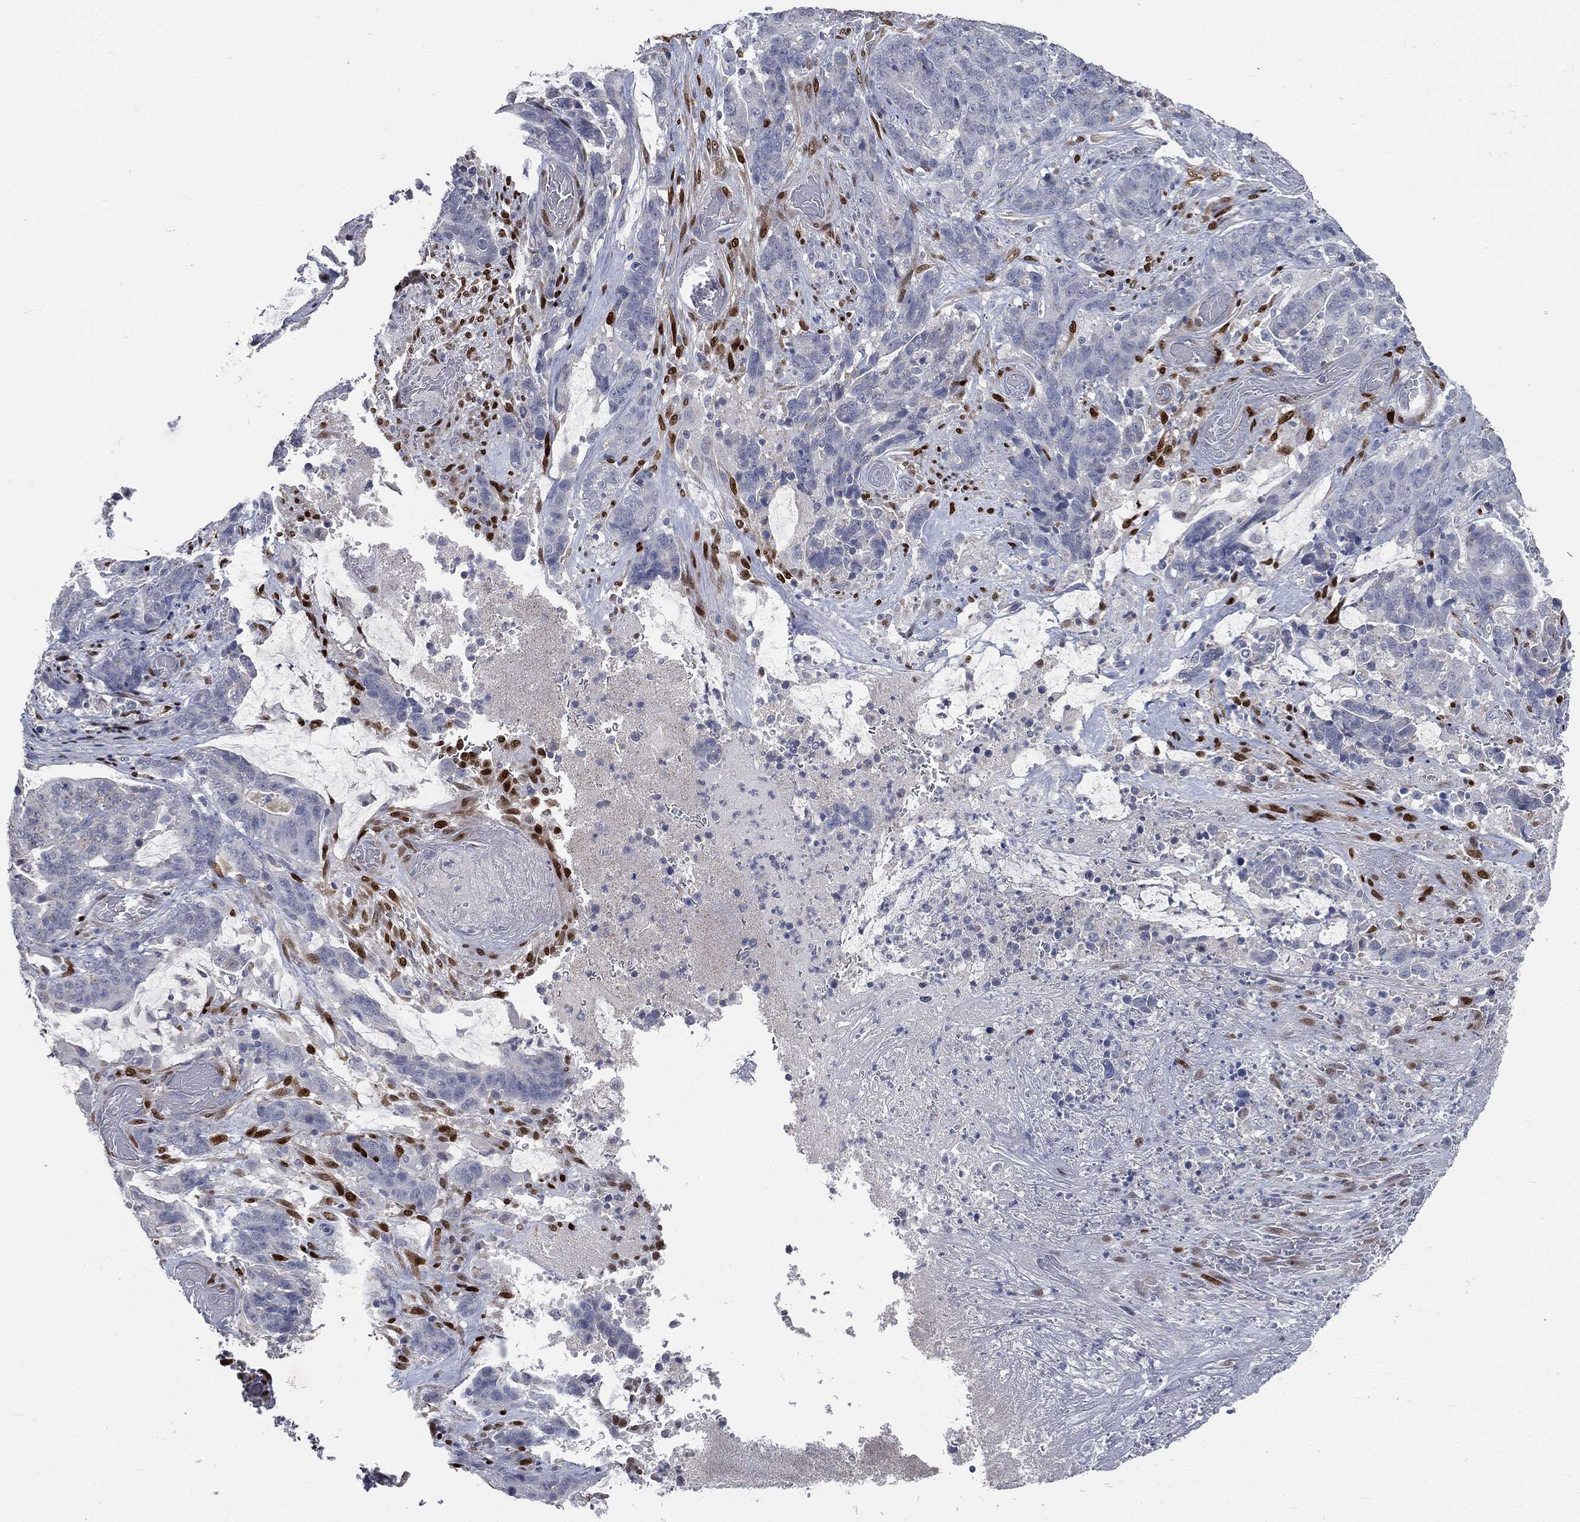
{"staining": {"intensity": "negative", "quantity": "none", "location": "none"}, "tissue": "stomach cancer", "cell_type": "Tumor cells", "image_type": "cancer", "snomed": [{"axis": "morphology", "description": "Normal tissue, NOS"}, {"axis": "morphology", "description": "Adenocarcinoma, NOS"}, {"axis": "topography", "description": "Stomach"}], "caption": "There is no significant staining in tumor cells of stomach cancer (adenocarcinoma). (Stains: DAB IHC with hematoxylin counter stain, Microscopy: brightfield microscopy at high magnification).", "gene": "CASD1", "patient": {"sex": "female", "age": 64}}